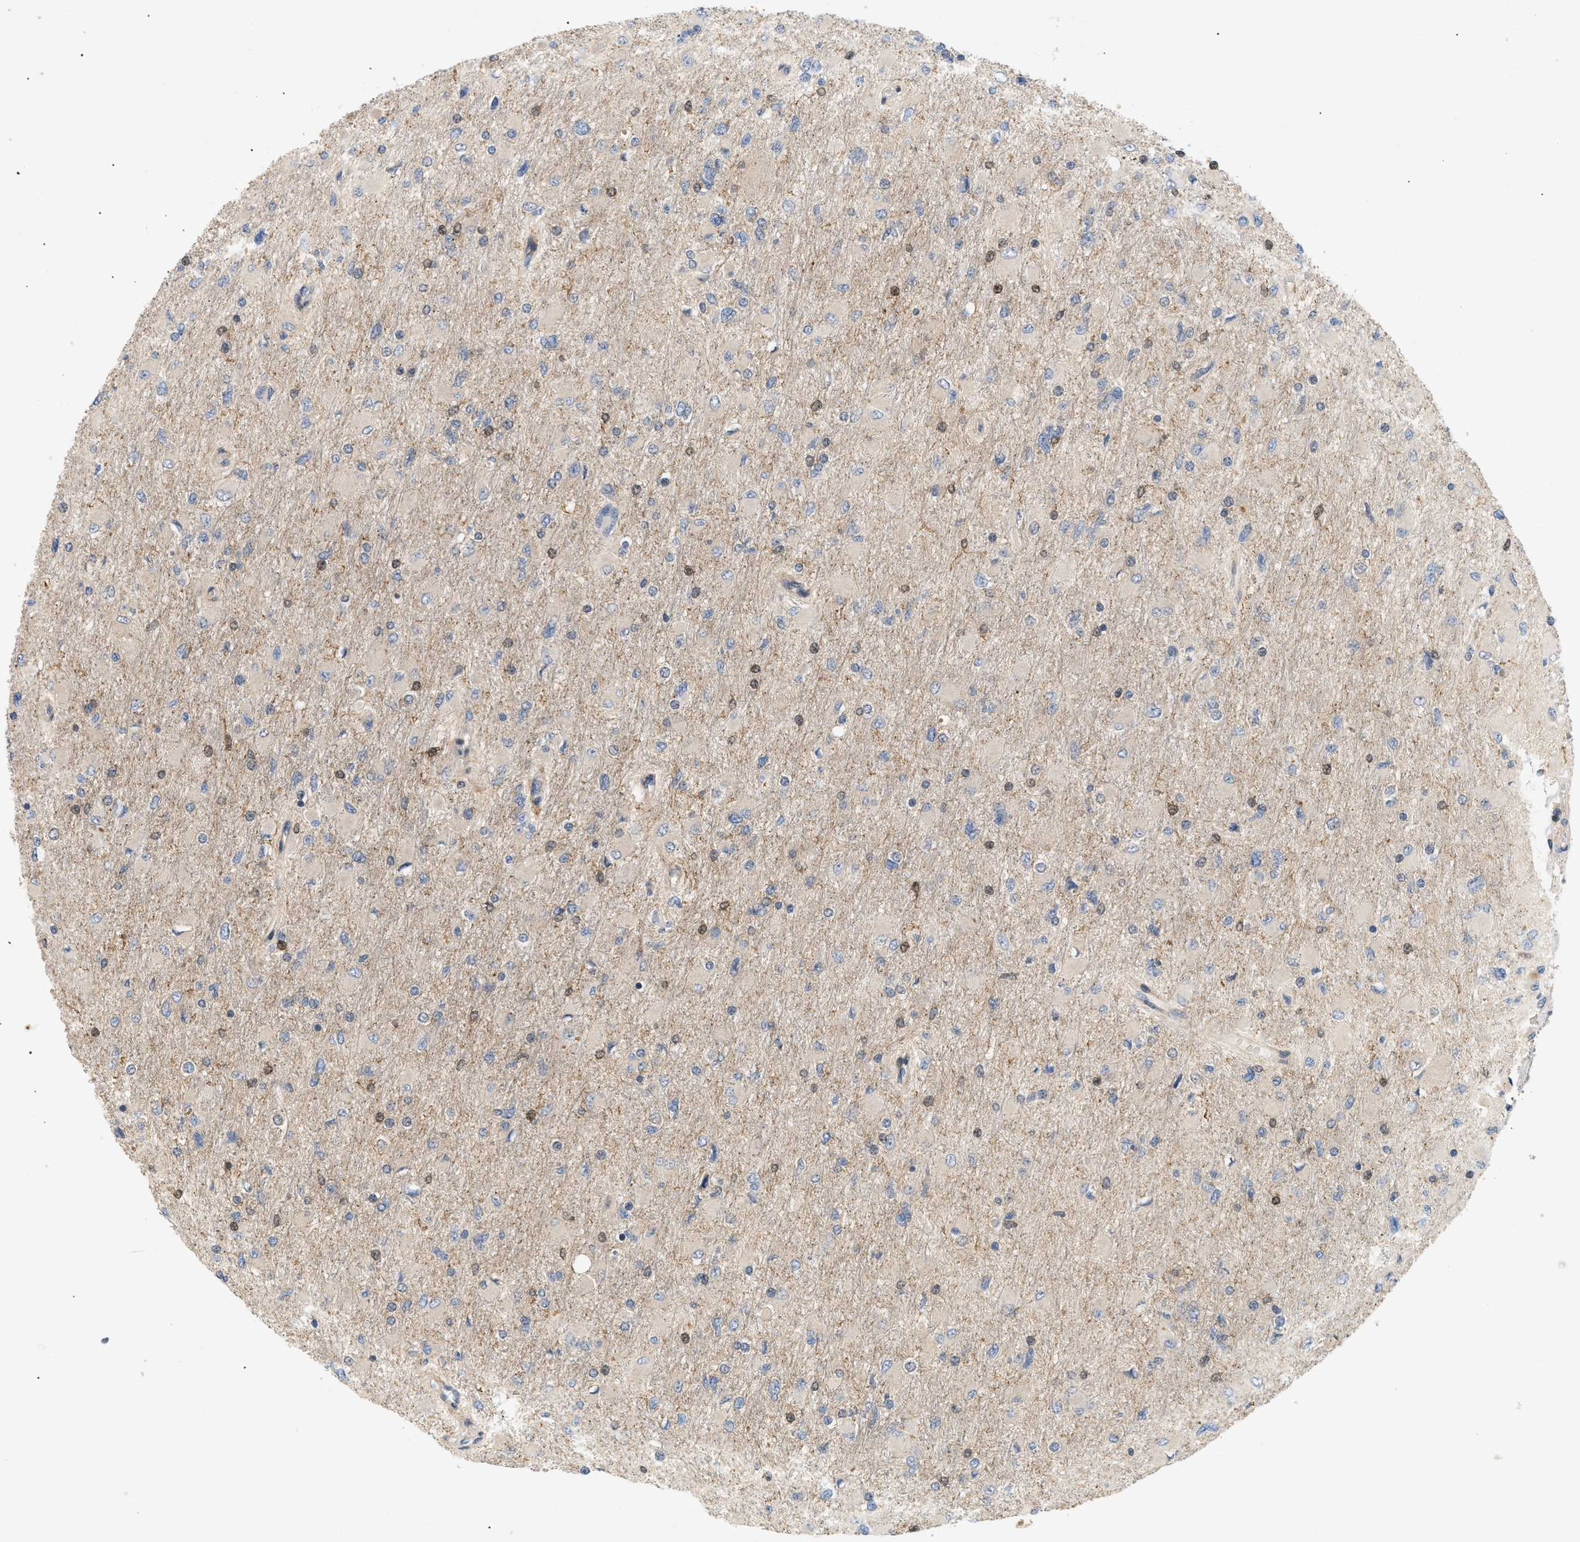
{"staining": {"intensity": "negative", "quantity": "none", "location": "none"}, "tissue": "glioma", "cell_type": "Tumor cells", "image_type": "cancer", "snomed": [{"axis": "morphology", "description": "Glioma, malignant, High grade"}, {"axis": "topography", "description": "Cerebral cortex"}], "caption": "The histopathology image shows no significant staining in tumor cells of glioma.", "gene": "FARS2", "patient": {"sex": "female", "age": 36}}